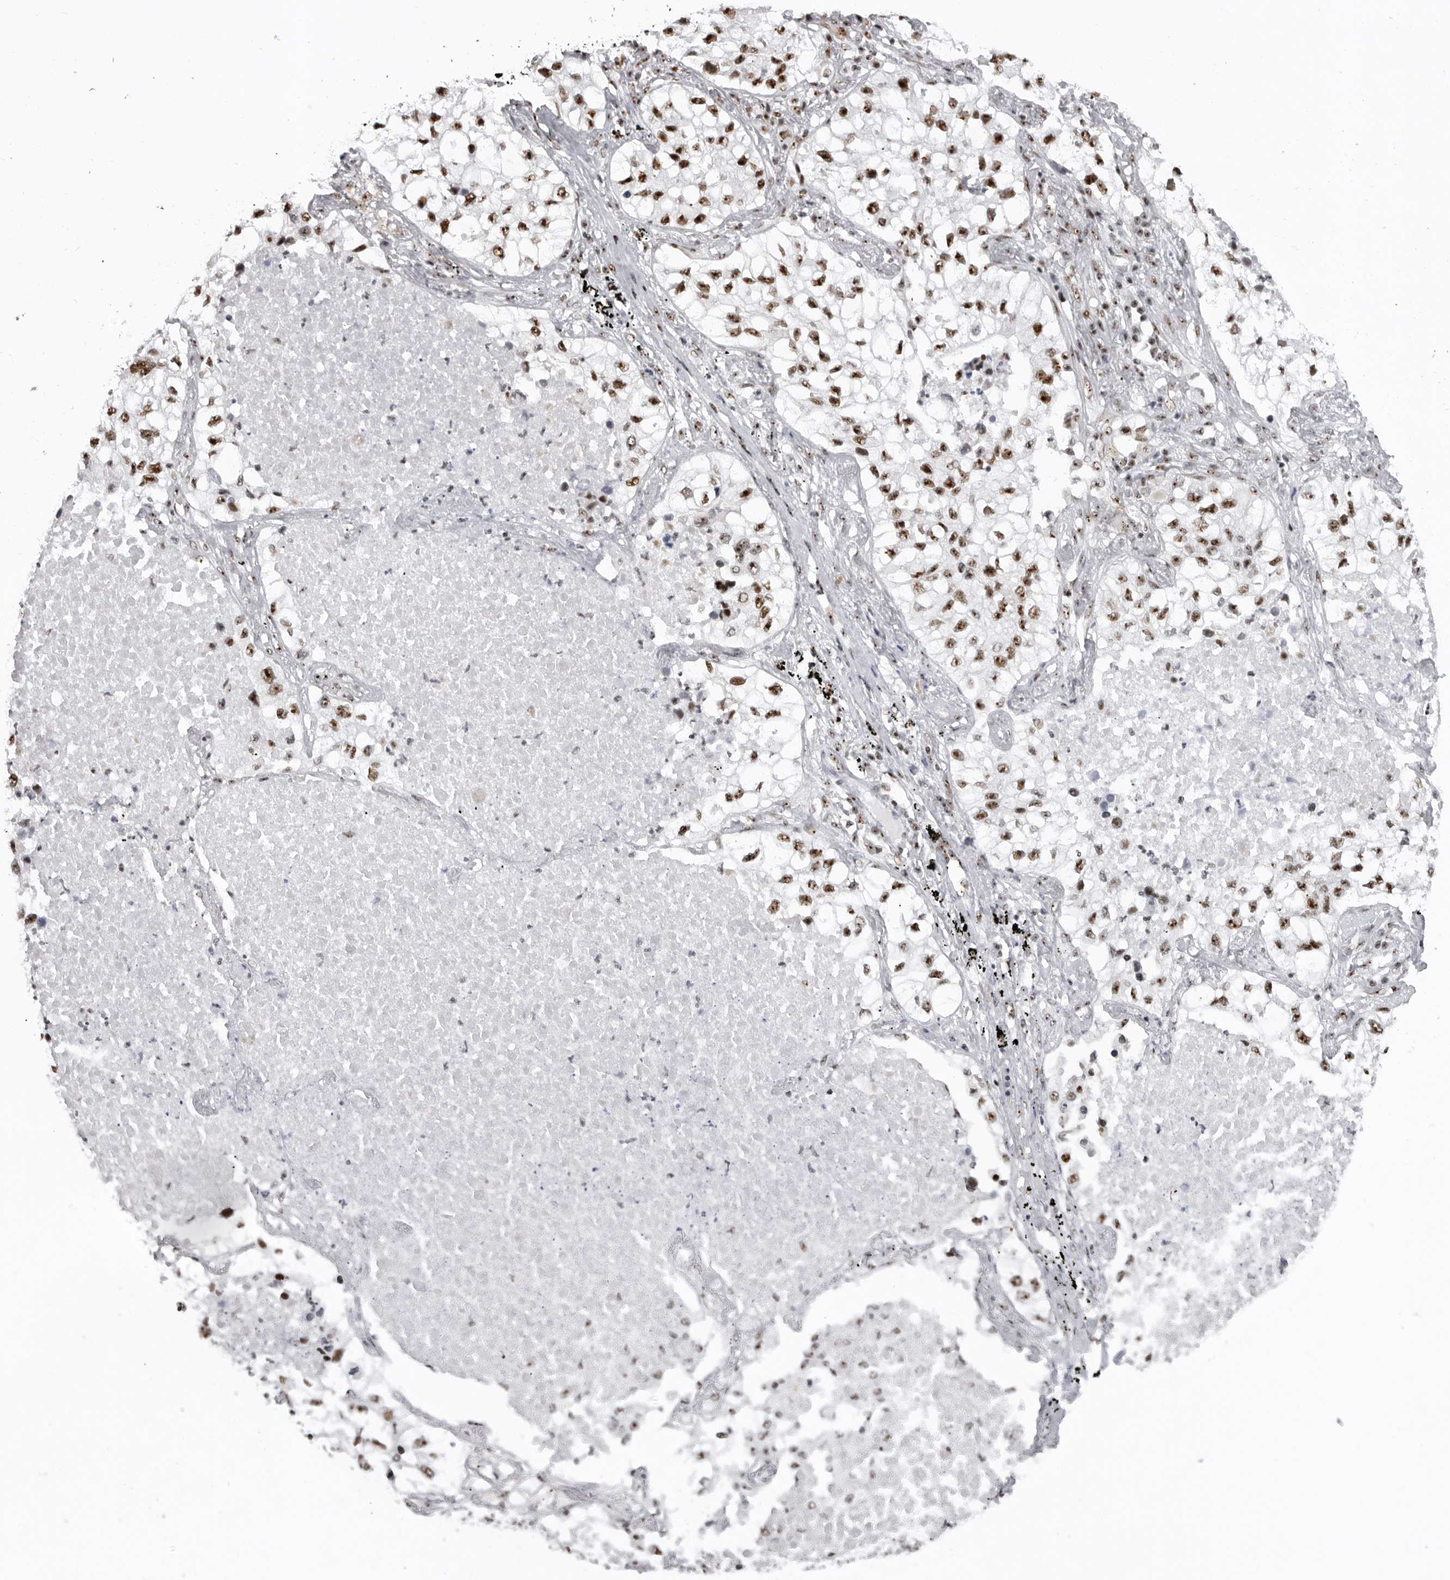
{"staining": {"intensity": "strong", "quantity": ">75%", "location": "nuclear"}, "tissue": "lung cancer", "cell_type": "Tumor cells", "image_type": "cancer", "snomed": [{"axis": "morphology", "description": "Adenocarcinoma, NOS"}, {"axis": "topography", "description": "Lung"}], "caption": "Immunohistochemical staining of human adenocarcinoma (lung) shows strong nuclear protein positivity in approximately >75% of tumor cells.", "gene": "DHX9", "patient": {"sex": "male", "age": 63}}